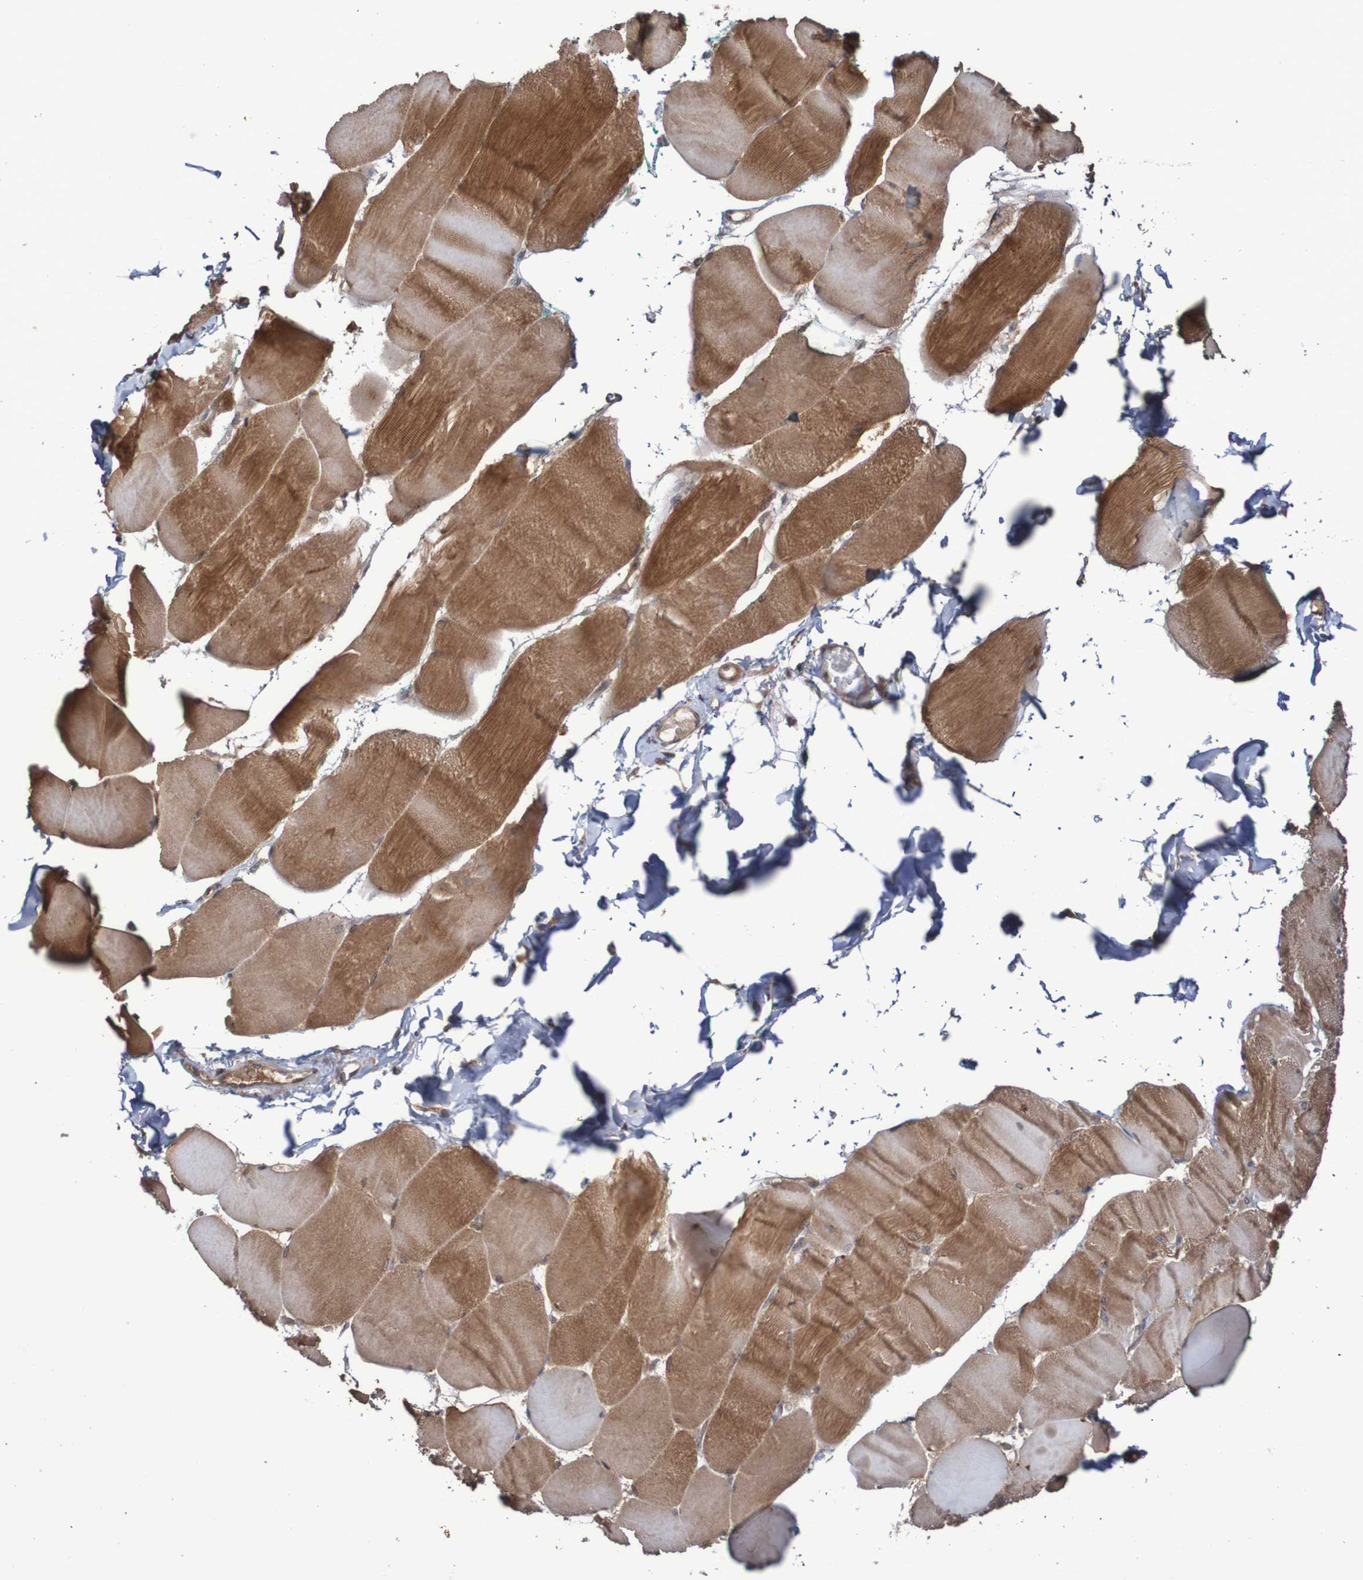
{"staining": {"intensity": "moderate", "quantity": ">75%", "location": "cytoplasmic/membranous,nuclear"}, "tissue": "skeletal muscle", "cell_type": "Myocytes", "image_type": "normal", "snomed": [{"axis": "morphology", "description": "Normal tissue, NOS"}, {"axis": "morphology", "description": "Squamous cell carcinoma, NOS"}, {"axis": "topography", "description": "Skeletal muscle"}], "caption": "IHC of unremarkable skeletal muscle exhibits medium levels of moderate cytoplasmic/membranous,nuclear staining in approximately >75% of myocytes.", "gene": "PHPT1", "patient": {"sex": "male", "age": 51}}